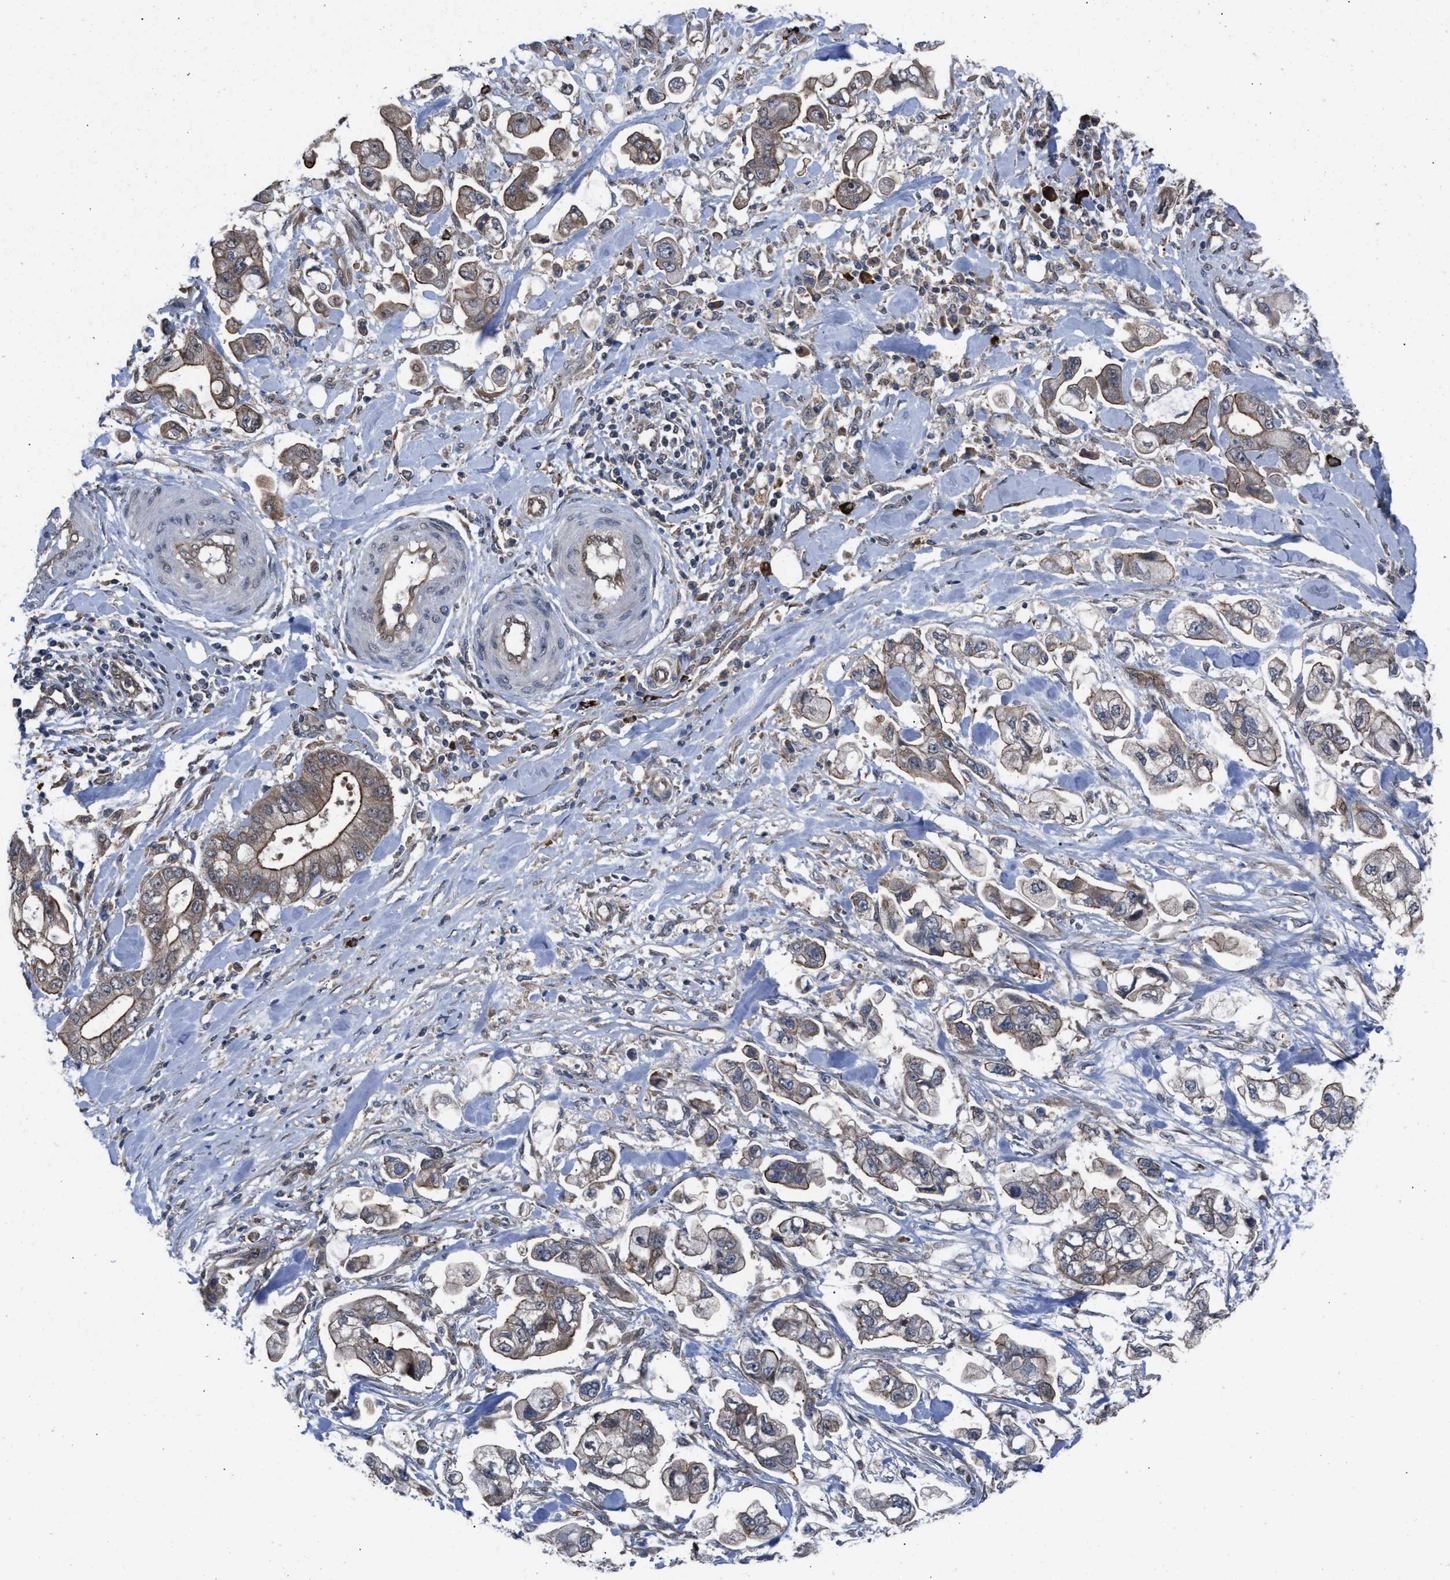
{"staining": {"intensity": "weak", "quantity": ">75%", "location": "cytoplasmic/membranous"}, "tissue": "stomach cancer", "cell_type": "Tumor cells", "image_type": "cancer", "snomed": [{"axis": "morphology", "description": "Normal tissue, NOS"}, {"axis": "morphology", "description": "Adenocarcinoma, NOS"}, {"axis": "topography", "description": "Stomach"}], "caption": "An image of adenocarcinoma (stomach) stained for a protein displays weak cytoplasmic/membranous brown staining in tumor cells. The staining was performed using DAB (3,3'-diaminobenzidine), with brown indicating positive protein expression. Nuclei are stained blue with hematoxylin.", "gene": "TP53BP2", "patient": {"sex": "male", "age": 62}}